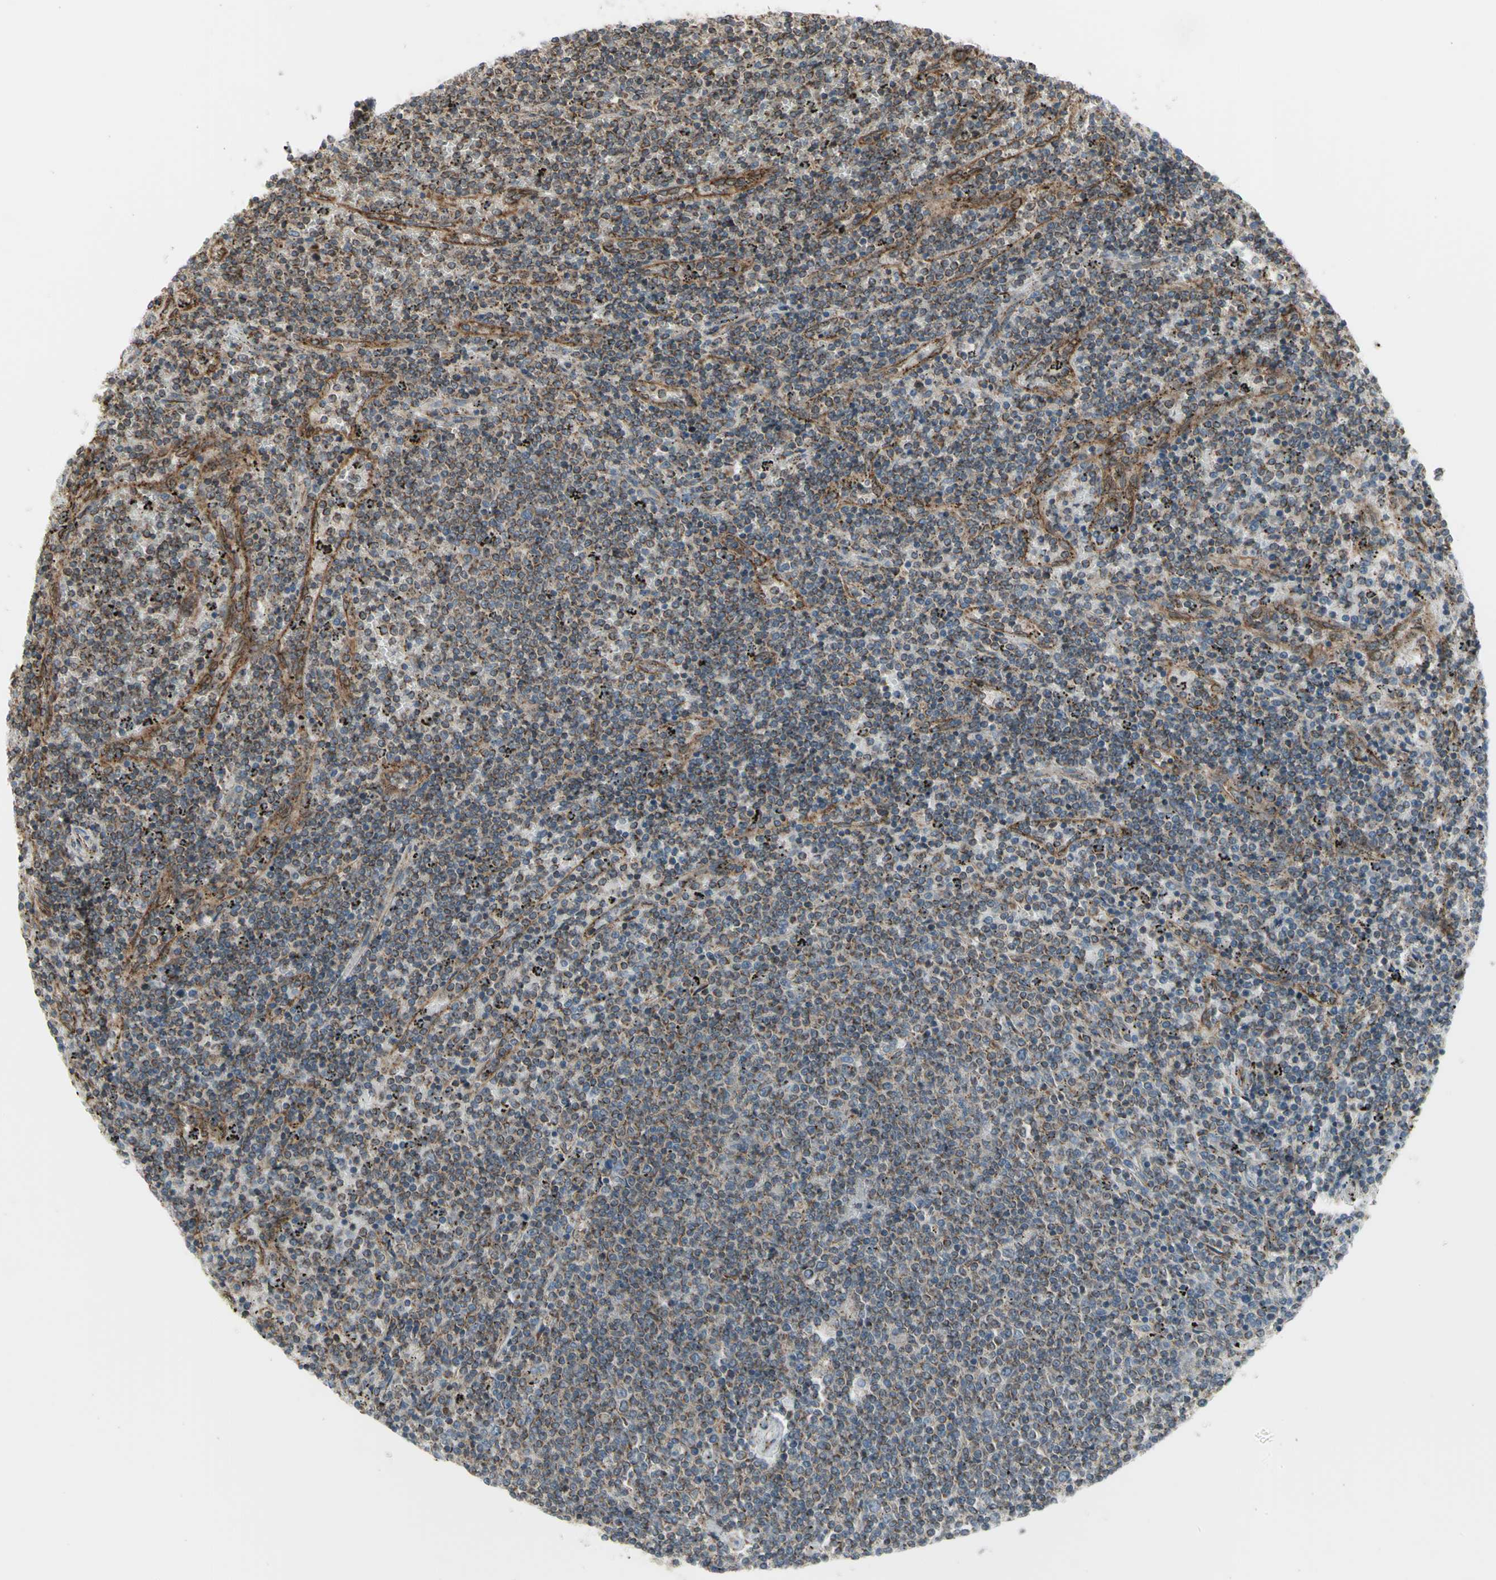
{"staining": {"intensity": "moderate", "quantity": "25%-75%", "location": "cytoplasmic/membranous"}, "tissue": "lymphoma", "cell_type": "Tumor cells", "image_type": "cancer", "snomed": [{"axis": "morphology", "description": "Malignant lymphoma, non-Hodgkin's type, Low grade"}, {"axis": "topography", "description": "Spleen"}], "caption": "A high-resolution photomicrograph shows immunohistochemistry (IHC) staining of lymphoma, which demonstrates moderate cytoplasmic/membranous expression in approximately 25%-75% of tumor cells. (DAB (3,3'-diaminobenzidine) IHC, brown staining for protein, blue staining for nuclei).", "gene": "SLC39A9", "patient": {"sex": "female", "age": 50}}